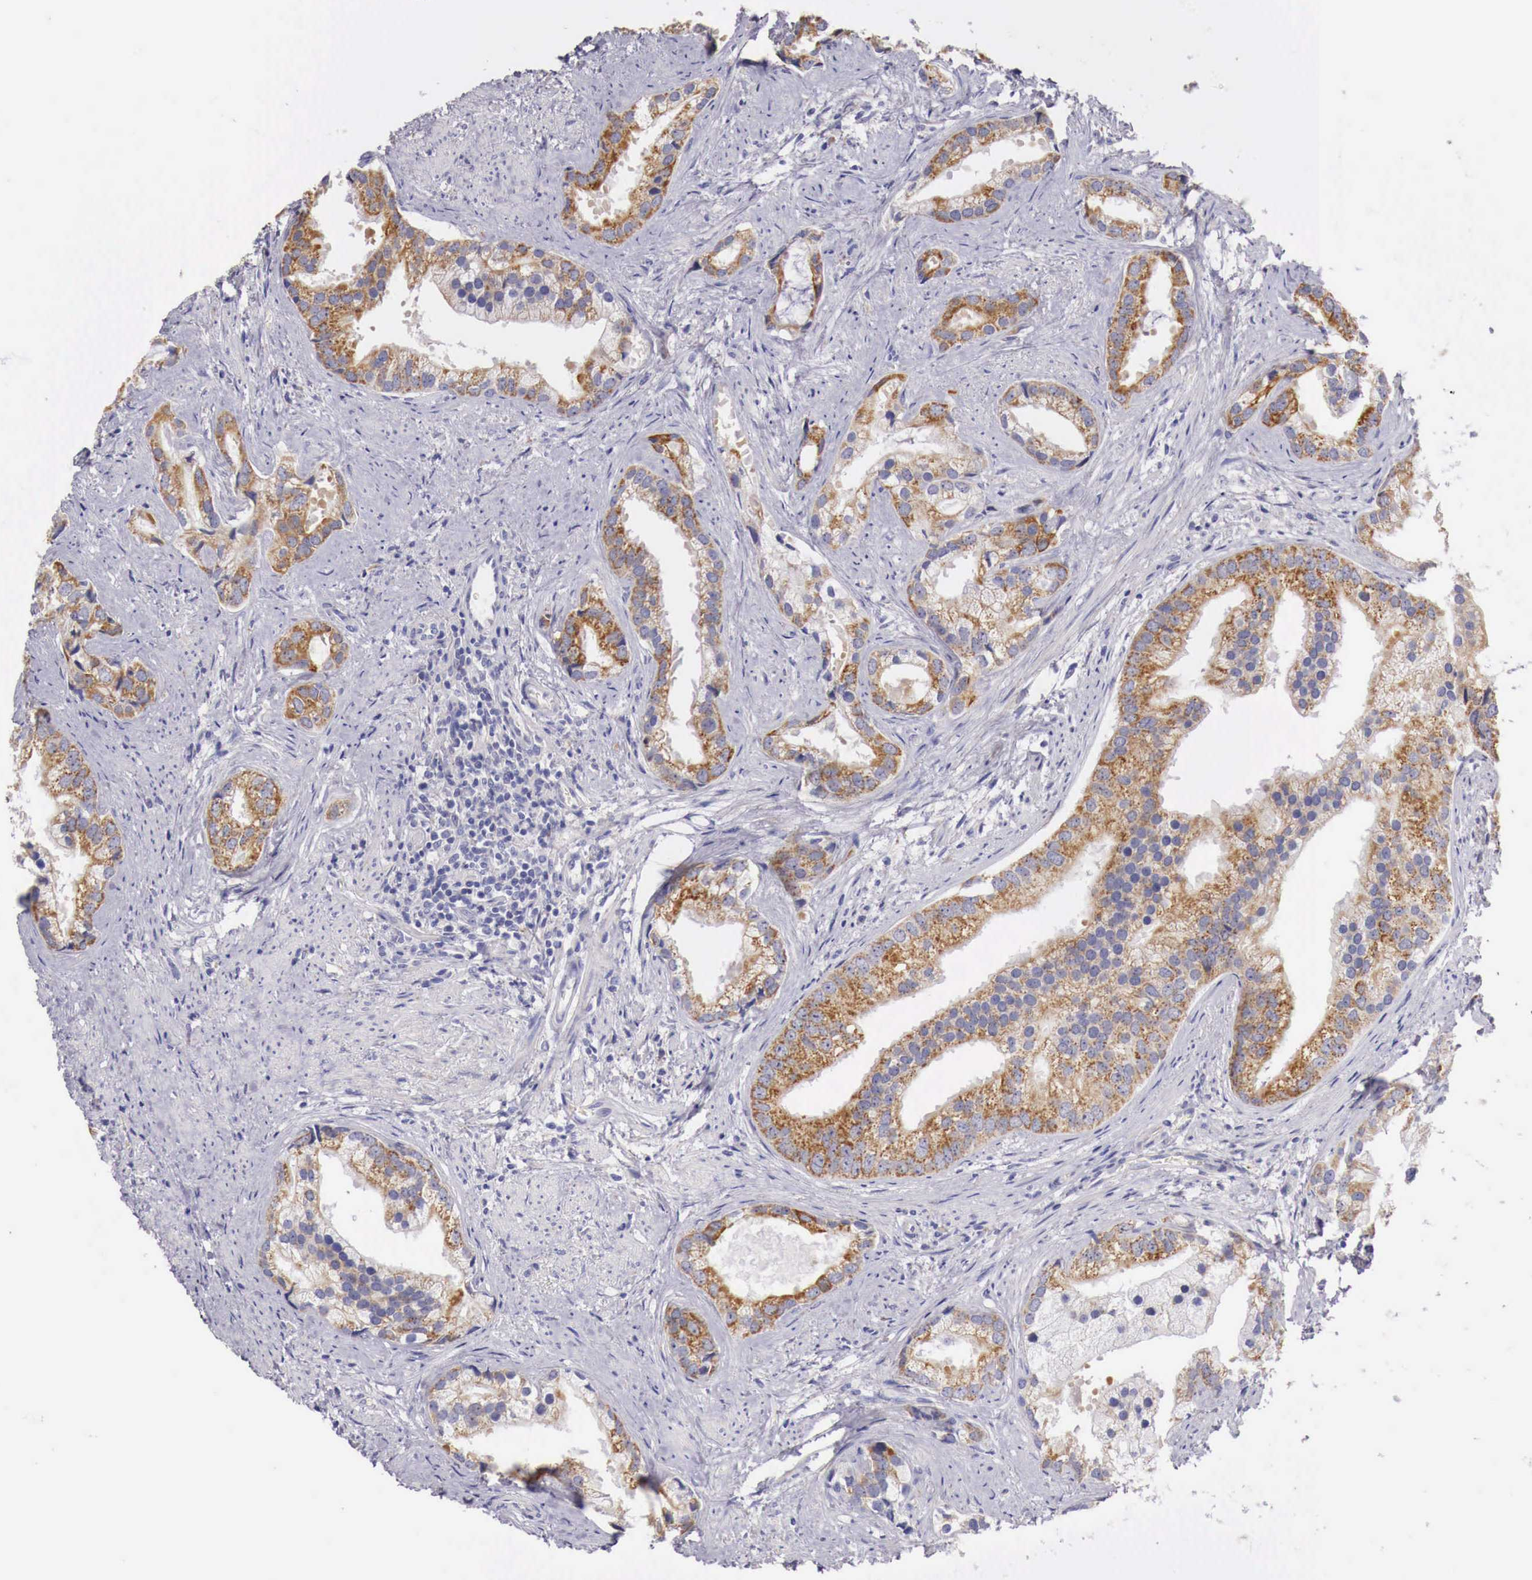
{"staining": {"intensity": "moderate", "quantity": "25%-75%", "location": "cytoplasmic/membranous"}, "tissue": "prostate cancer", "cell_type": "Tumor cells", "image_type": "cancer", "snomed": [{"axis": "morphology", "description": "Adenocarcinoma, Medium grade"}, {"axis": "topography", "description": "Prostate"}], "caption": "The immunohistochemical stain shows moderate cytoplasmic/membranous positivity in tumor cells of adenocarcinoma (medium-grade) (prostate) tissue. (Brightfield microscopy of DAB IHC at high magnification).", "gene": "NREP", "patient": {"sex": "male", "age": 65}}